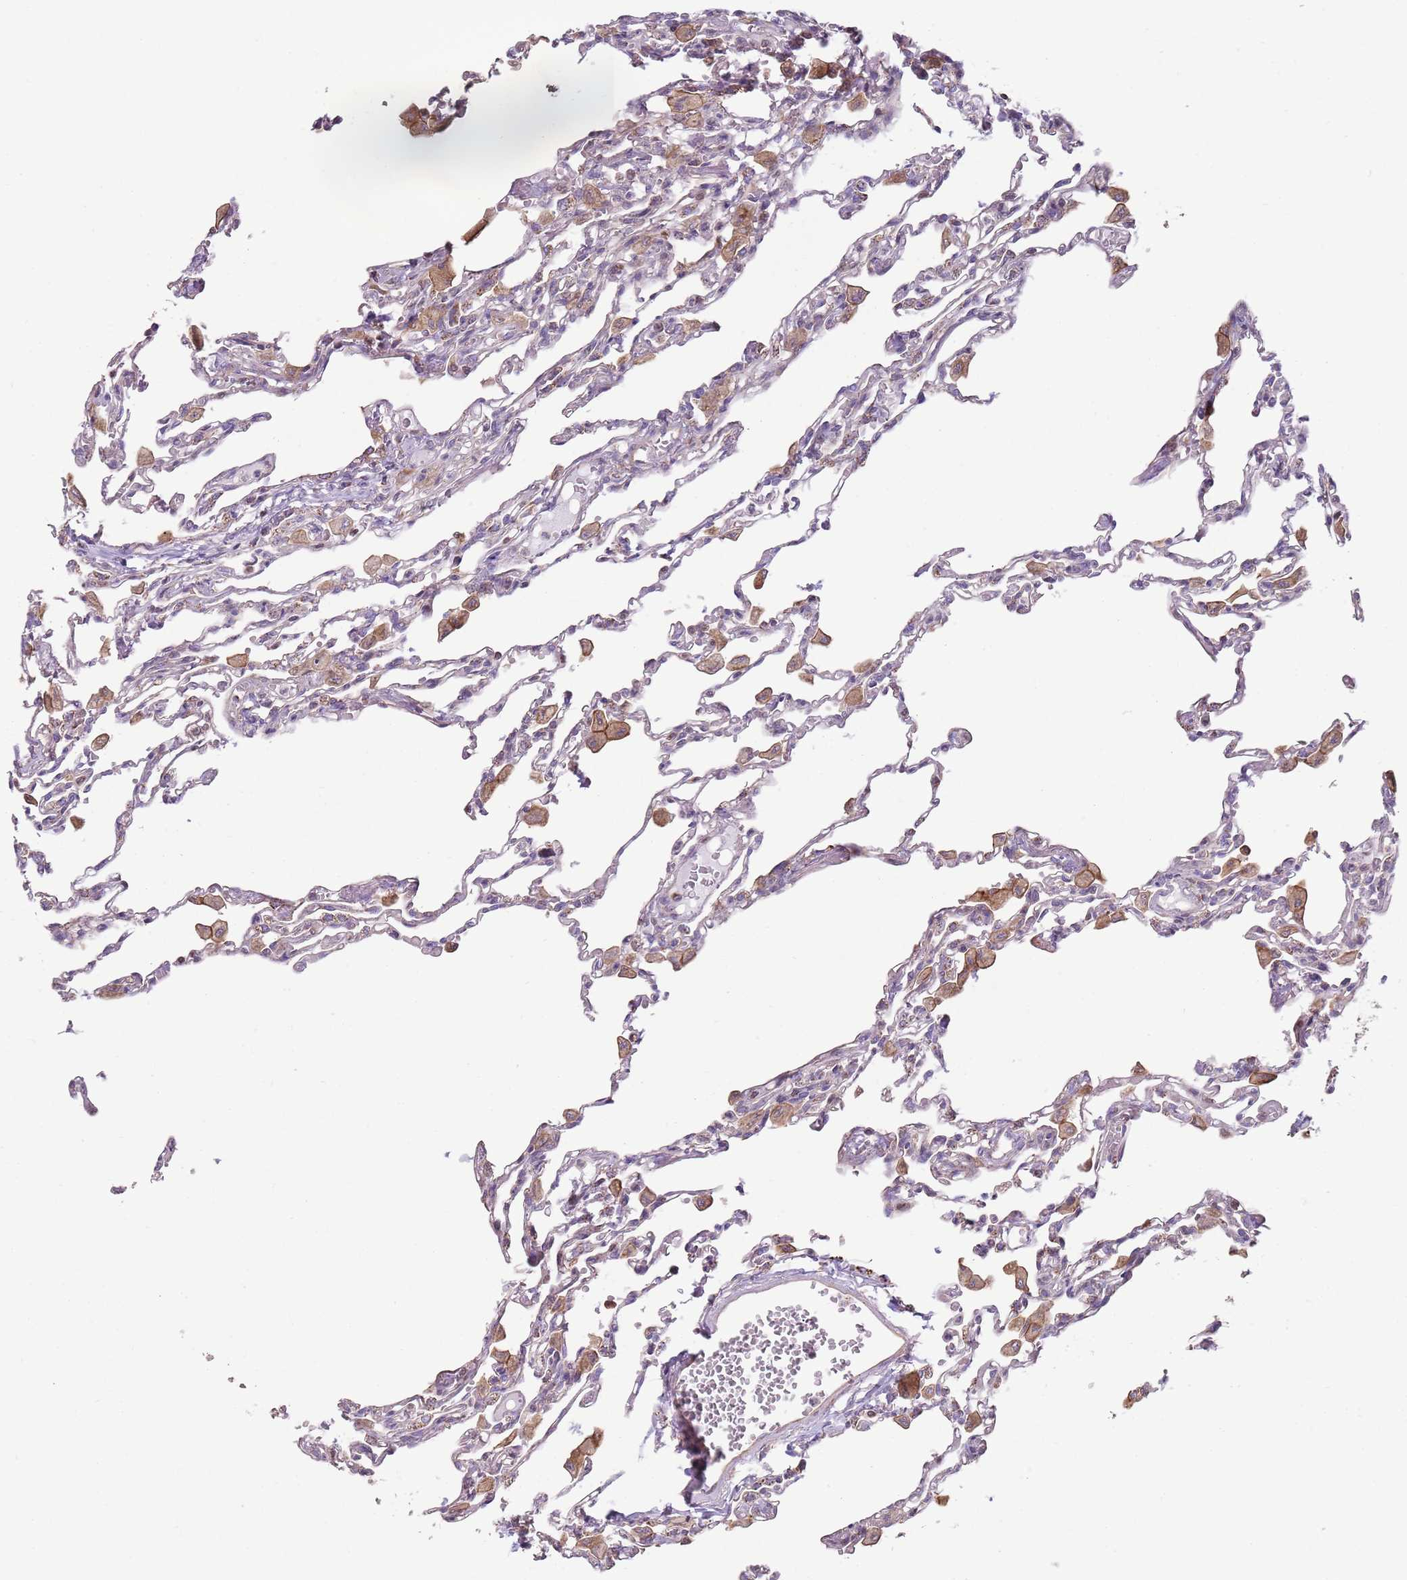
{"staining": {"intensity": "weak", "quantity": "25%-75%", "location": "cytoplasmic/membranous"}, "tissue": "lung", "cell_type": "Alveolar cells", "image_type": "normal", "snomed": [{"axis": "morphology", "description": "Normal tissue, NOS"}, {"axis": "topography", "description": "Bronchus"}, {"axis": "topography", "description": "Lung"}], "caption": "Lung stained with DAB (3,3'-diaminobenzidine) immunohistochemistry exhibits low levels of weak cytoplasmic/membranous expression in about 25%-75% of alveolar cells. (DAB (3,3'-diaminobenzidine) IHC, brown staining for protein, blue staining for nuclei).", "gene": "GAS8", "patient": {"sex": "female", "age": 49}}